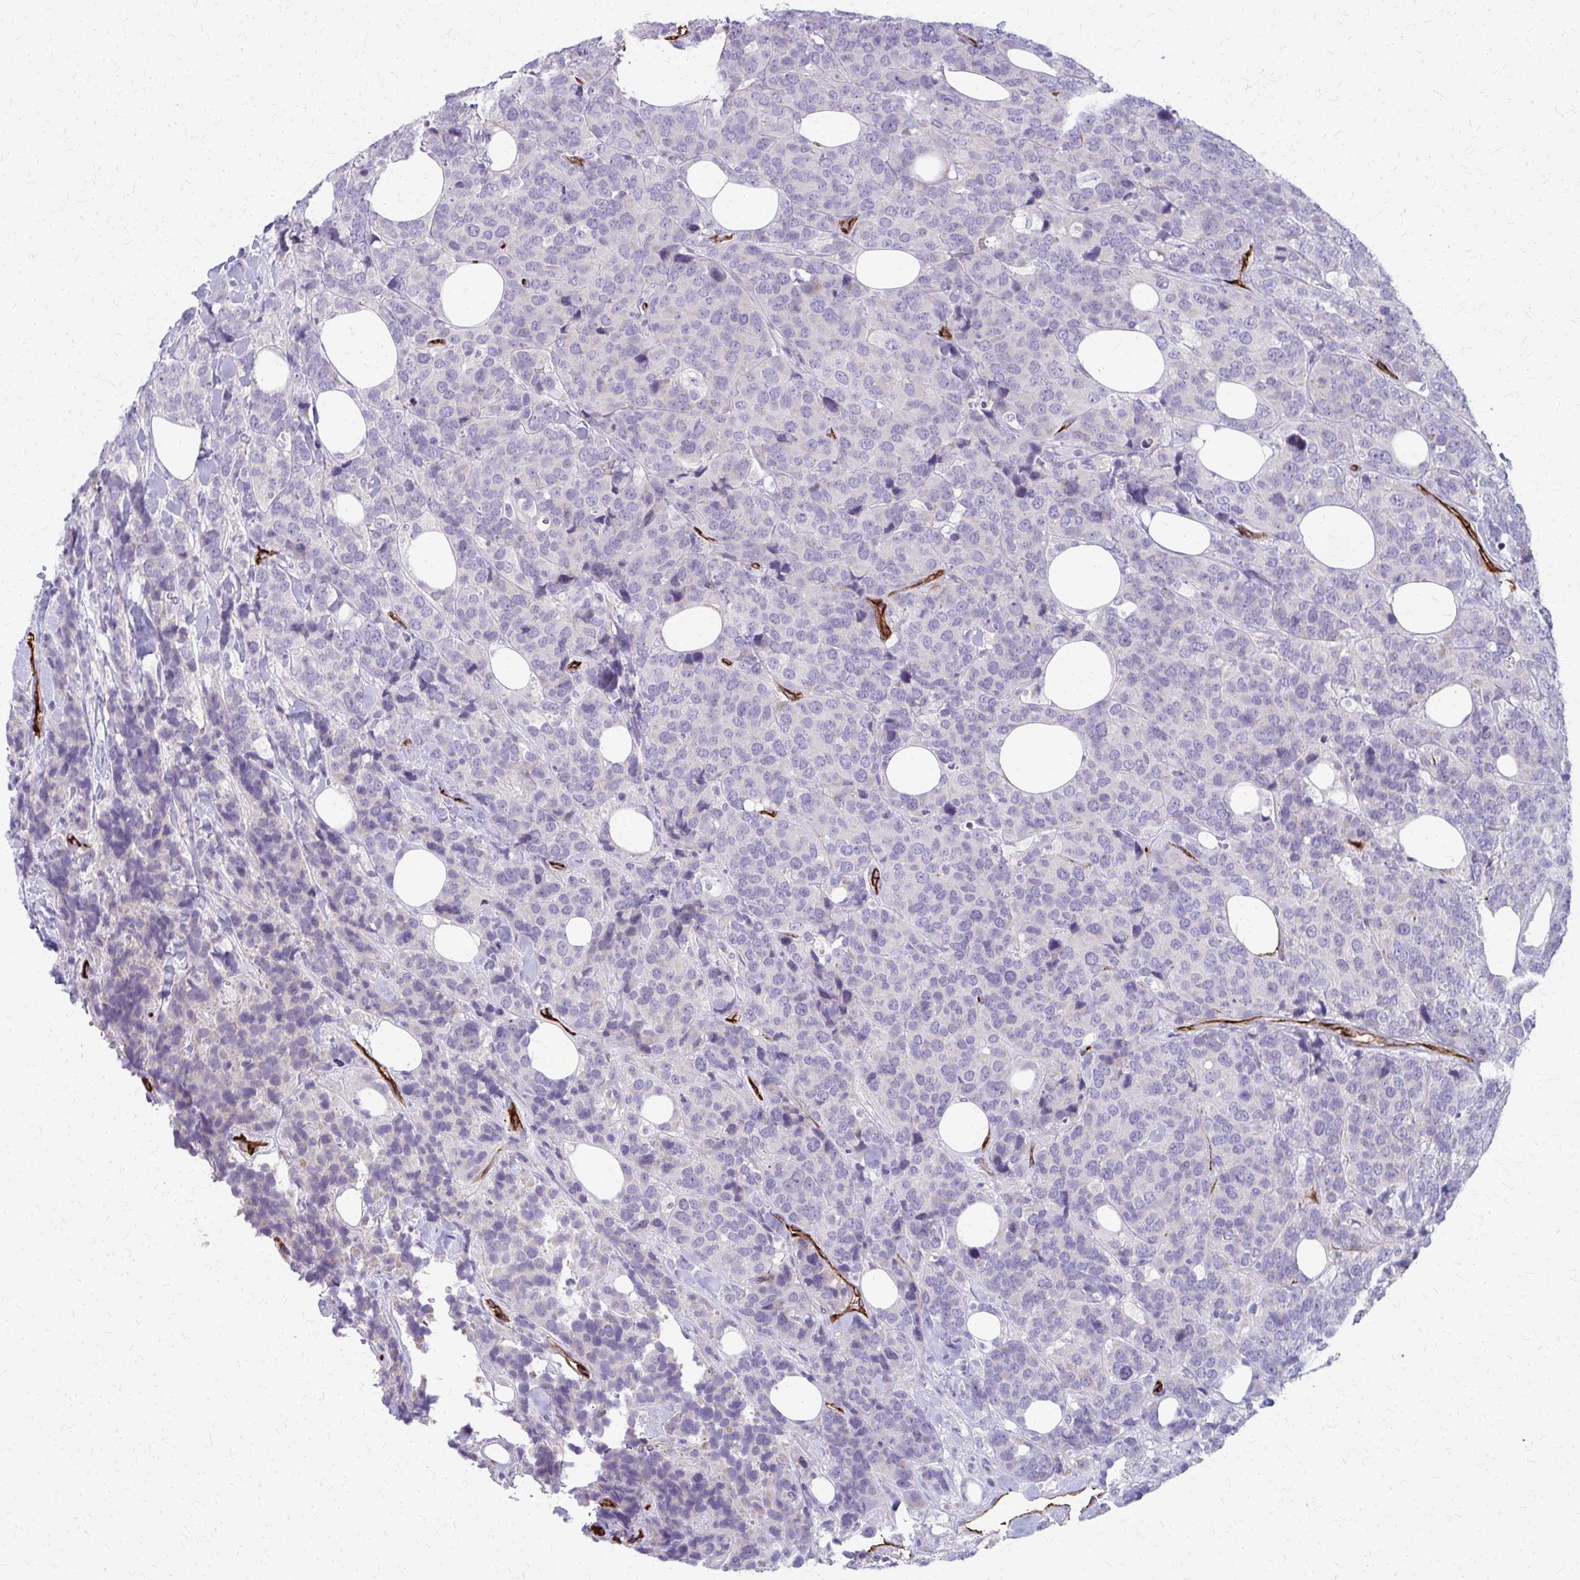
{"staining": {"intensity": "negative", "quantity": "none", "location": "none"}, "tissue": "breast cancer", "cell_type": "Tumor cells", "image_type": "cancer", "snomed": [{"axis": "morphology", "description": "Lobular carcinoma"}, {"axis": "topography", "description": "Breast"}], "caption": "There is no significant positivity in tumor cells of breast lobular carcinoma.", "gene": "ADIPOQ", "patient": {"sex": "female", "age": 59}}